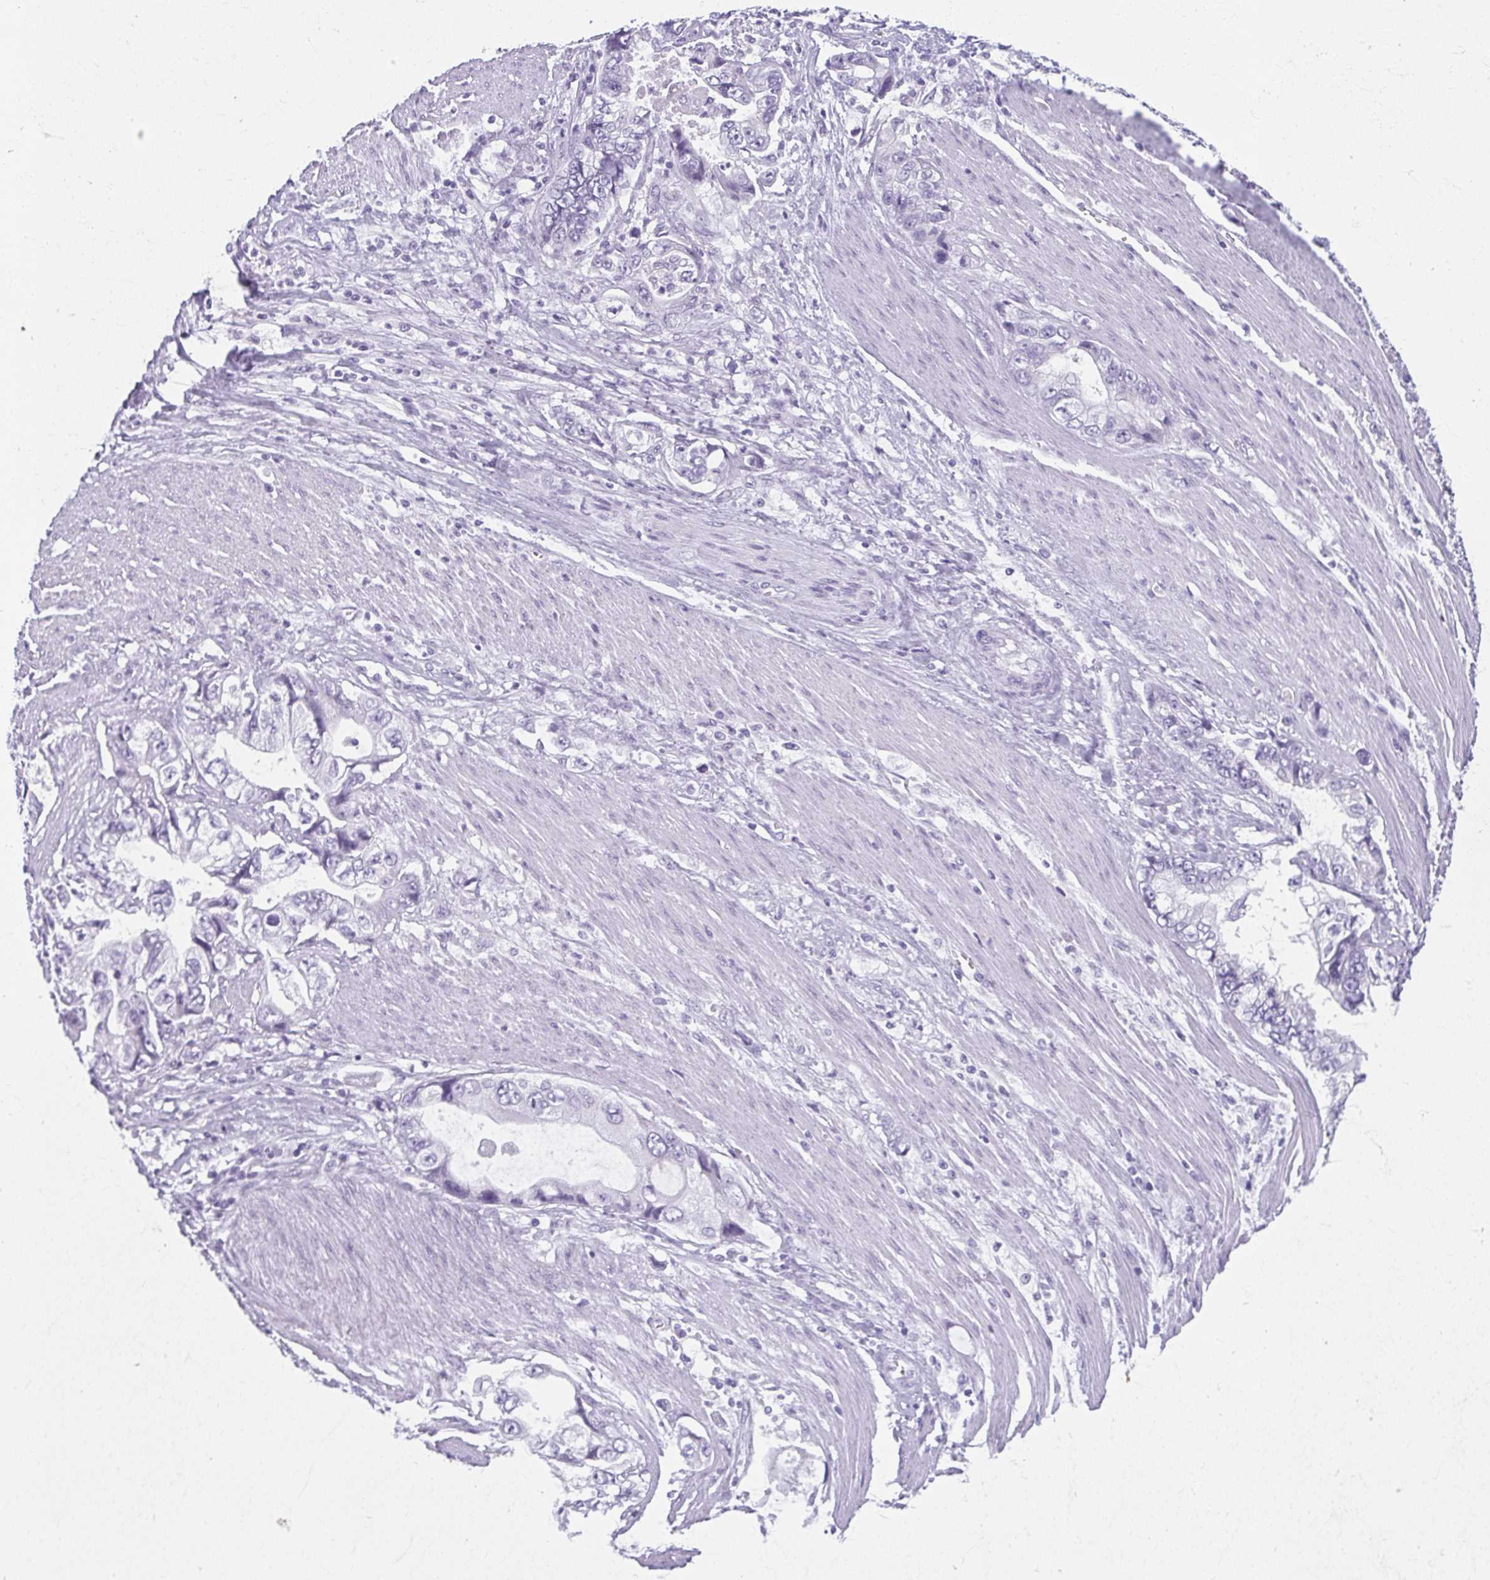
{"staining": {"intensity": "negative", "quantity": "none", "location": "none"}, "tissue": "stomach cancer", "cell_type": "Tumor cells", "image_type": "cancer", "snomed": [{"axis": "morphology", "description": "Adenocarcinoma, NOS"}, {"axis": "topography", "description": "Pancreas"}, {"axis": "topography", "description": "Stomach, upper"}], "caption": "IHC micrograph of stomach cancer (adenocarcinoma) stained for a protein (brown), which reveals no positivity in tumor cells.", "gene": "MOBP", "patient": {"sex": "male", "age": 77}}